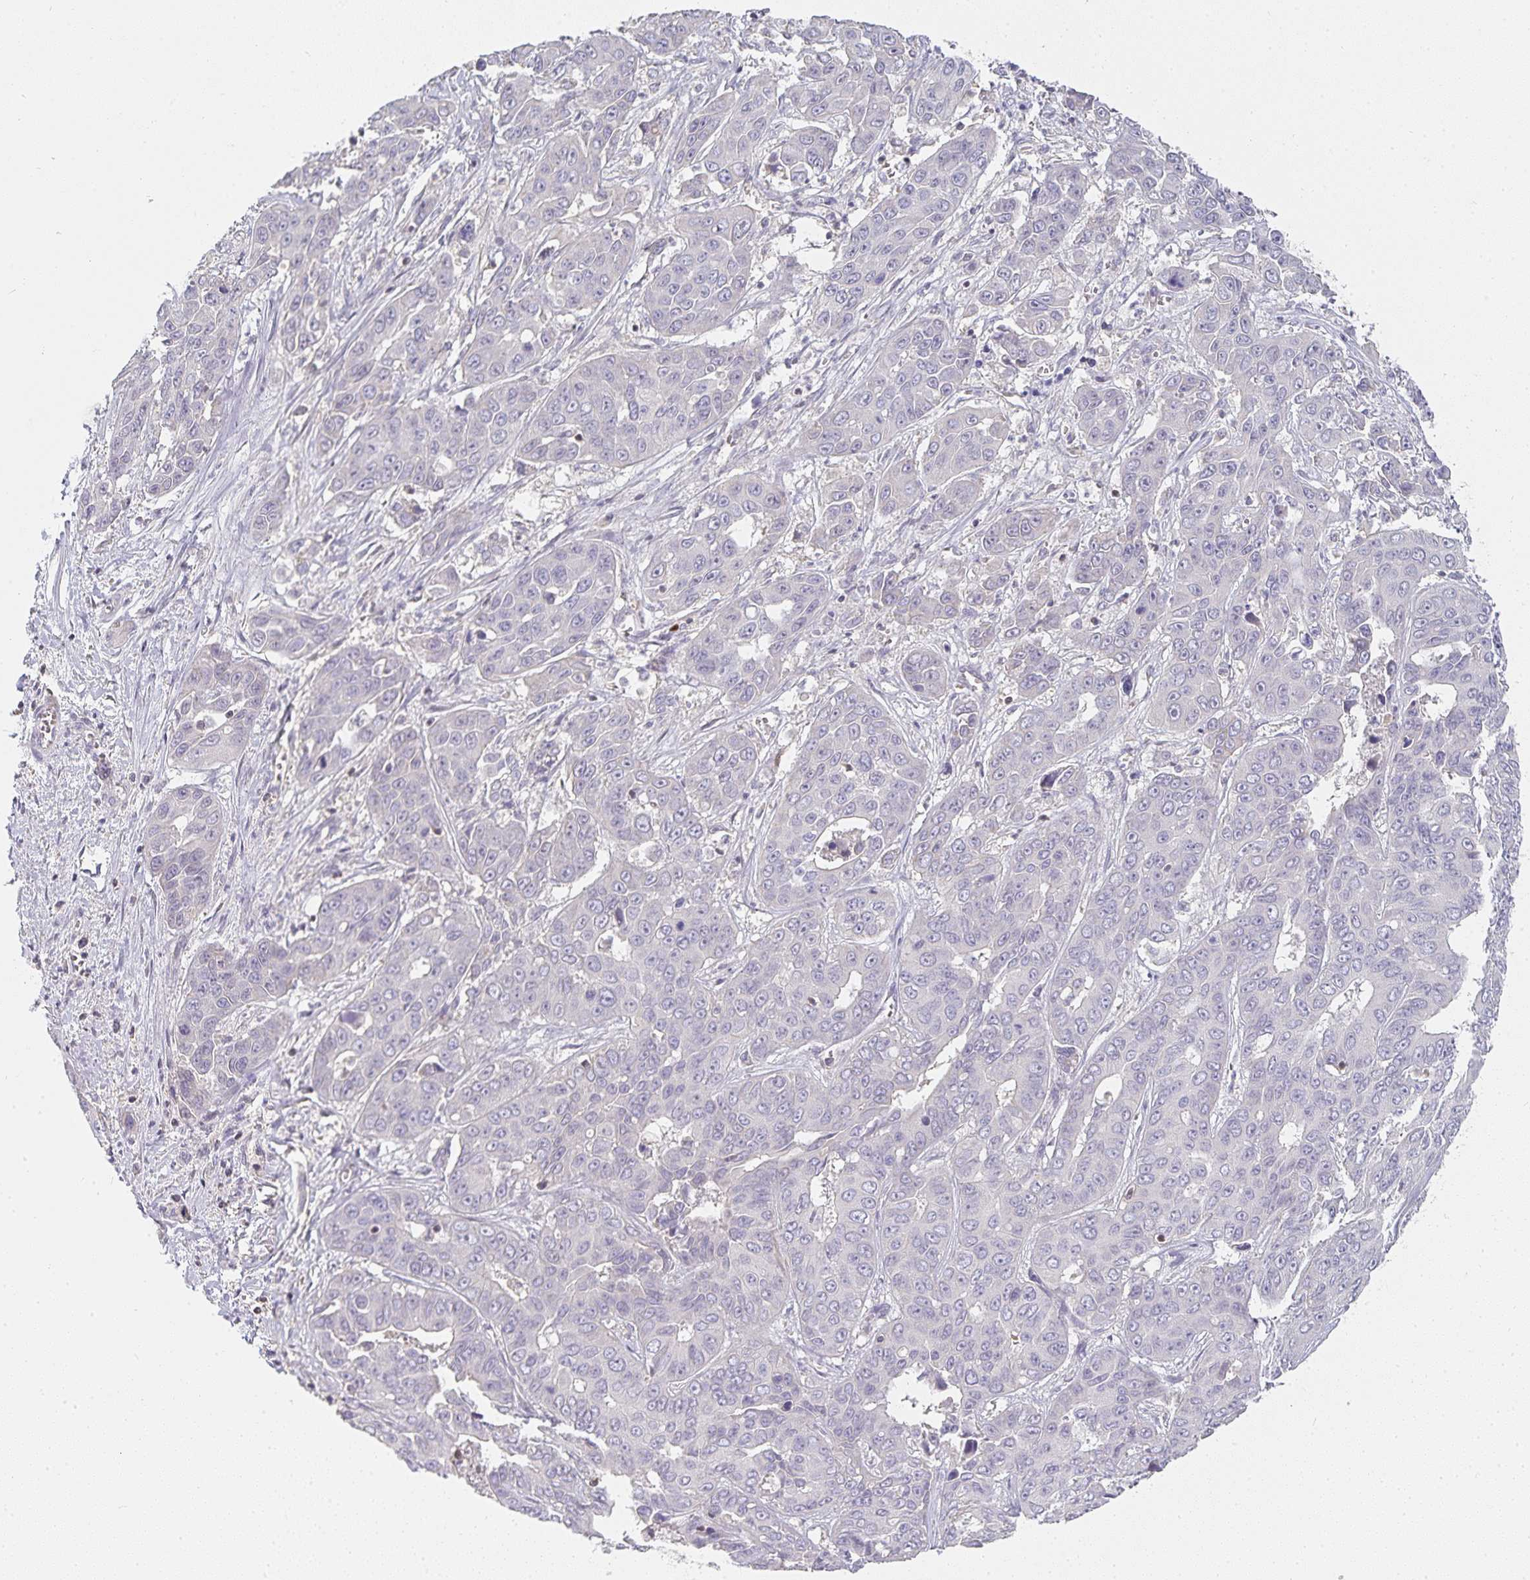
{"staining": {"intensity": "negative", "quantity": "none", "location": "none"}, "tissue": "liver cancer", "cell_type": "Tumor cells", "image_type": "cancer", "snomed": [{"axis": "morphology", "description": "Cholangiocarcinoma"}, {"axis": "topography", "description": "Liver"}], "caption": "DAB (3,3'-diaminobenzidine) immunohistochemical staining of cholangiocarcinoma (liver) shows no significant positivity in tumor cells.", "gene": "GATA3", "patient": {"sex": "female", "age": 52}}